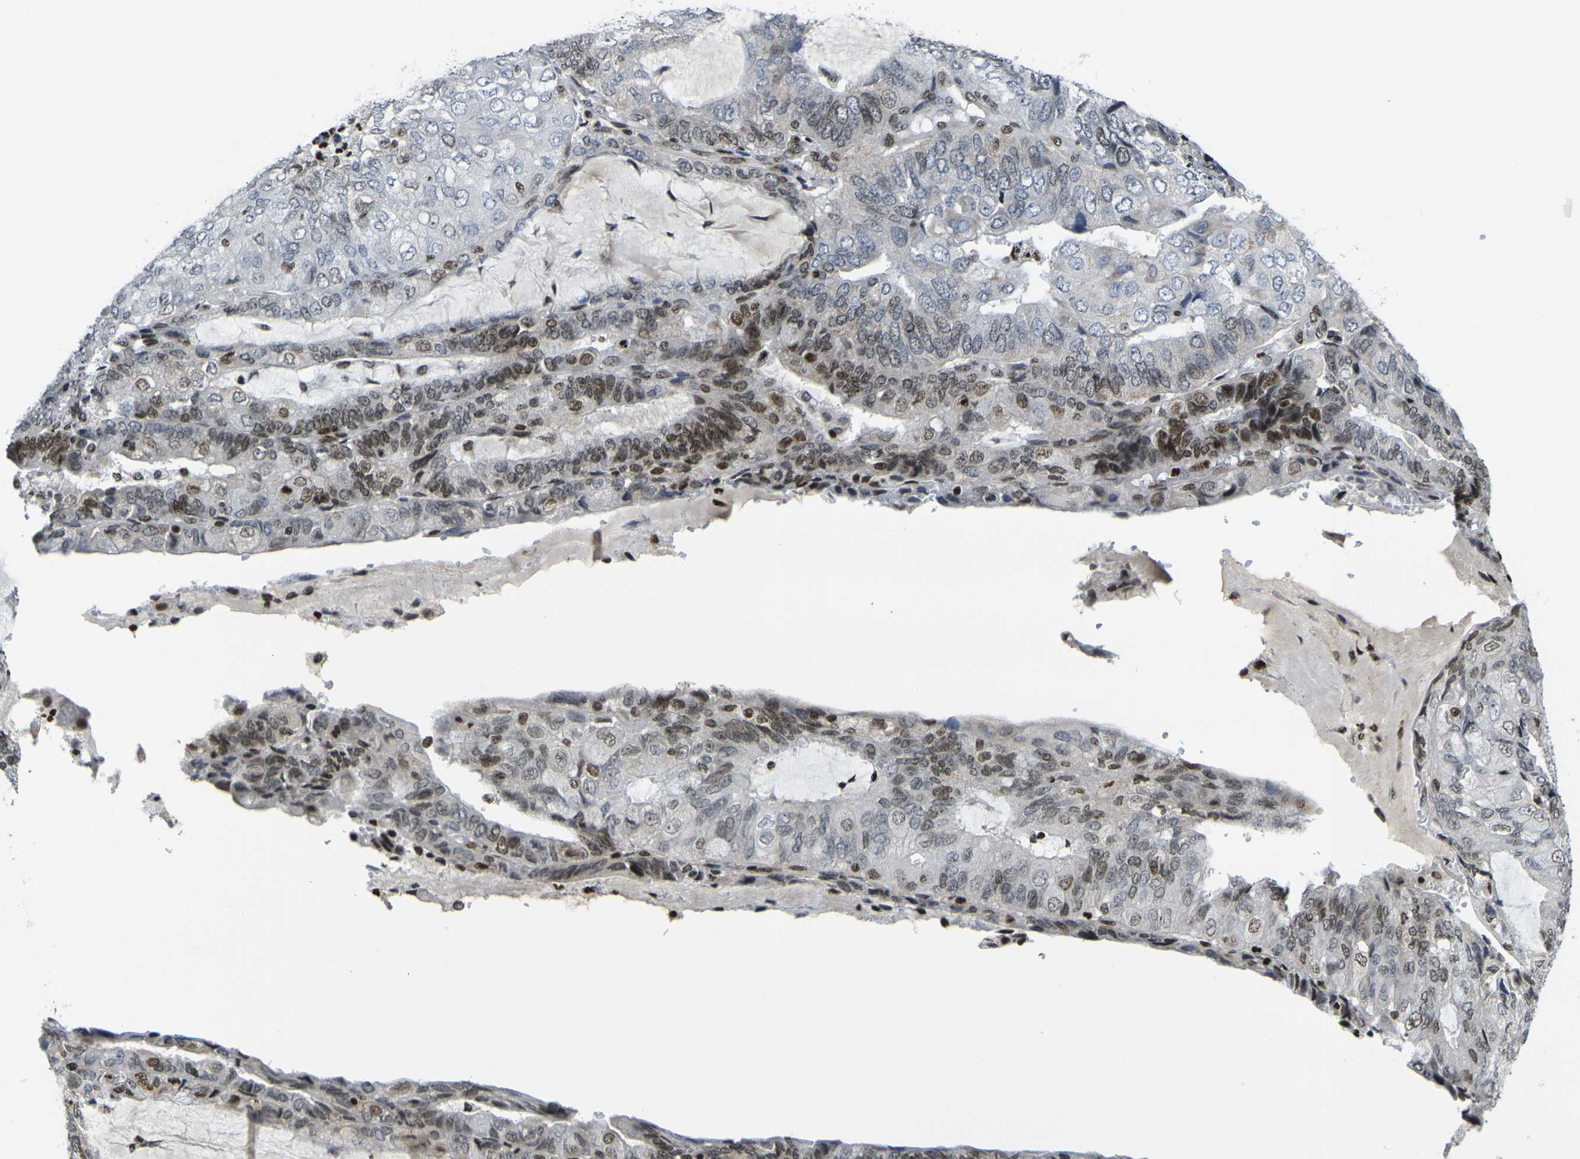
{"staining": {"intensity": "moderate", "quantity": "25%-75%", "location": "nuclear"}, "tissue": "endometrial cancer", "cell_type": "Tumor cells", "image_type": "cancer", "snomed": [{"axis": "morphology", "description": "Adenocarcinoma, NOS"}, {"axis": "topography", "description": "Endometrium"}], "caption": "Brown immunohistochemical staining in endometrial cancer exhibits moderate nuclear positivity in approximately 25%-75% of tumor cells. Nuclei are stained in blue.", "gene": "H1-10", "patient": {"sex": "female", "age": 81}}